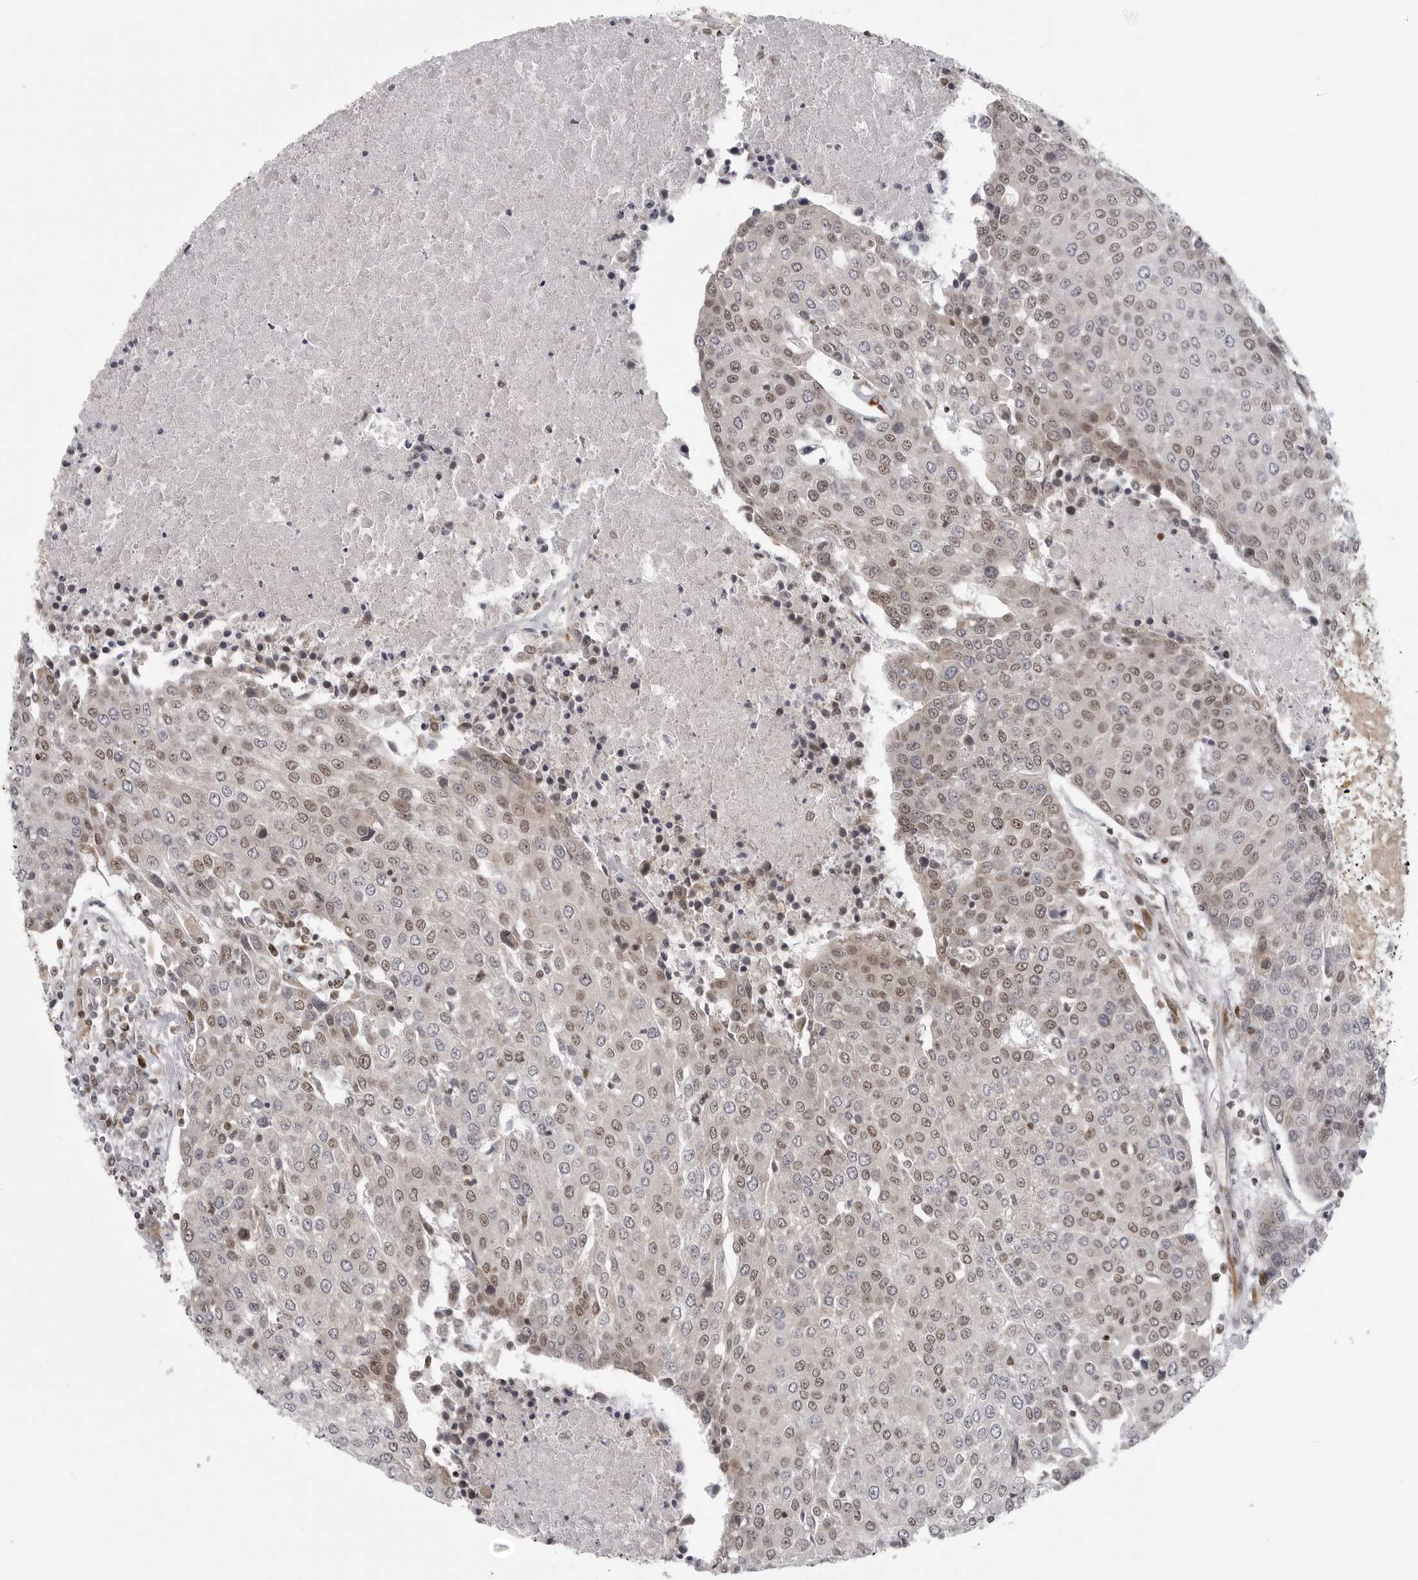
{"staining": {"intensity": "weak", "quantity": "25%-75%", "location": "nuclear"}, "tissue": "urothelial cancer", "cell_type": "Tumor cells", "image_type": "cancer", "snomed": [{"axis": "morphology", "description": "Urothelial carcinoma, High grade"}, {"axis": "topography", "description": "Urinary bladder"}], "caption": "Tumor cells exhibit low levels of weak nuclear positivity in about 25%-75% of cells in urothelial cancer.", "gene": "PRDM10", "patient": {"sex": "female", "age": 85}}